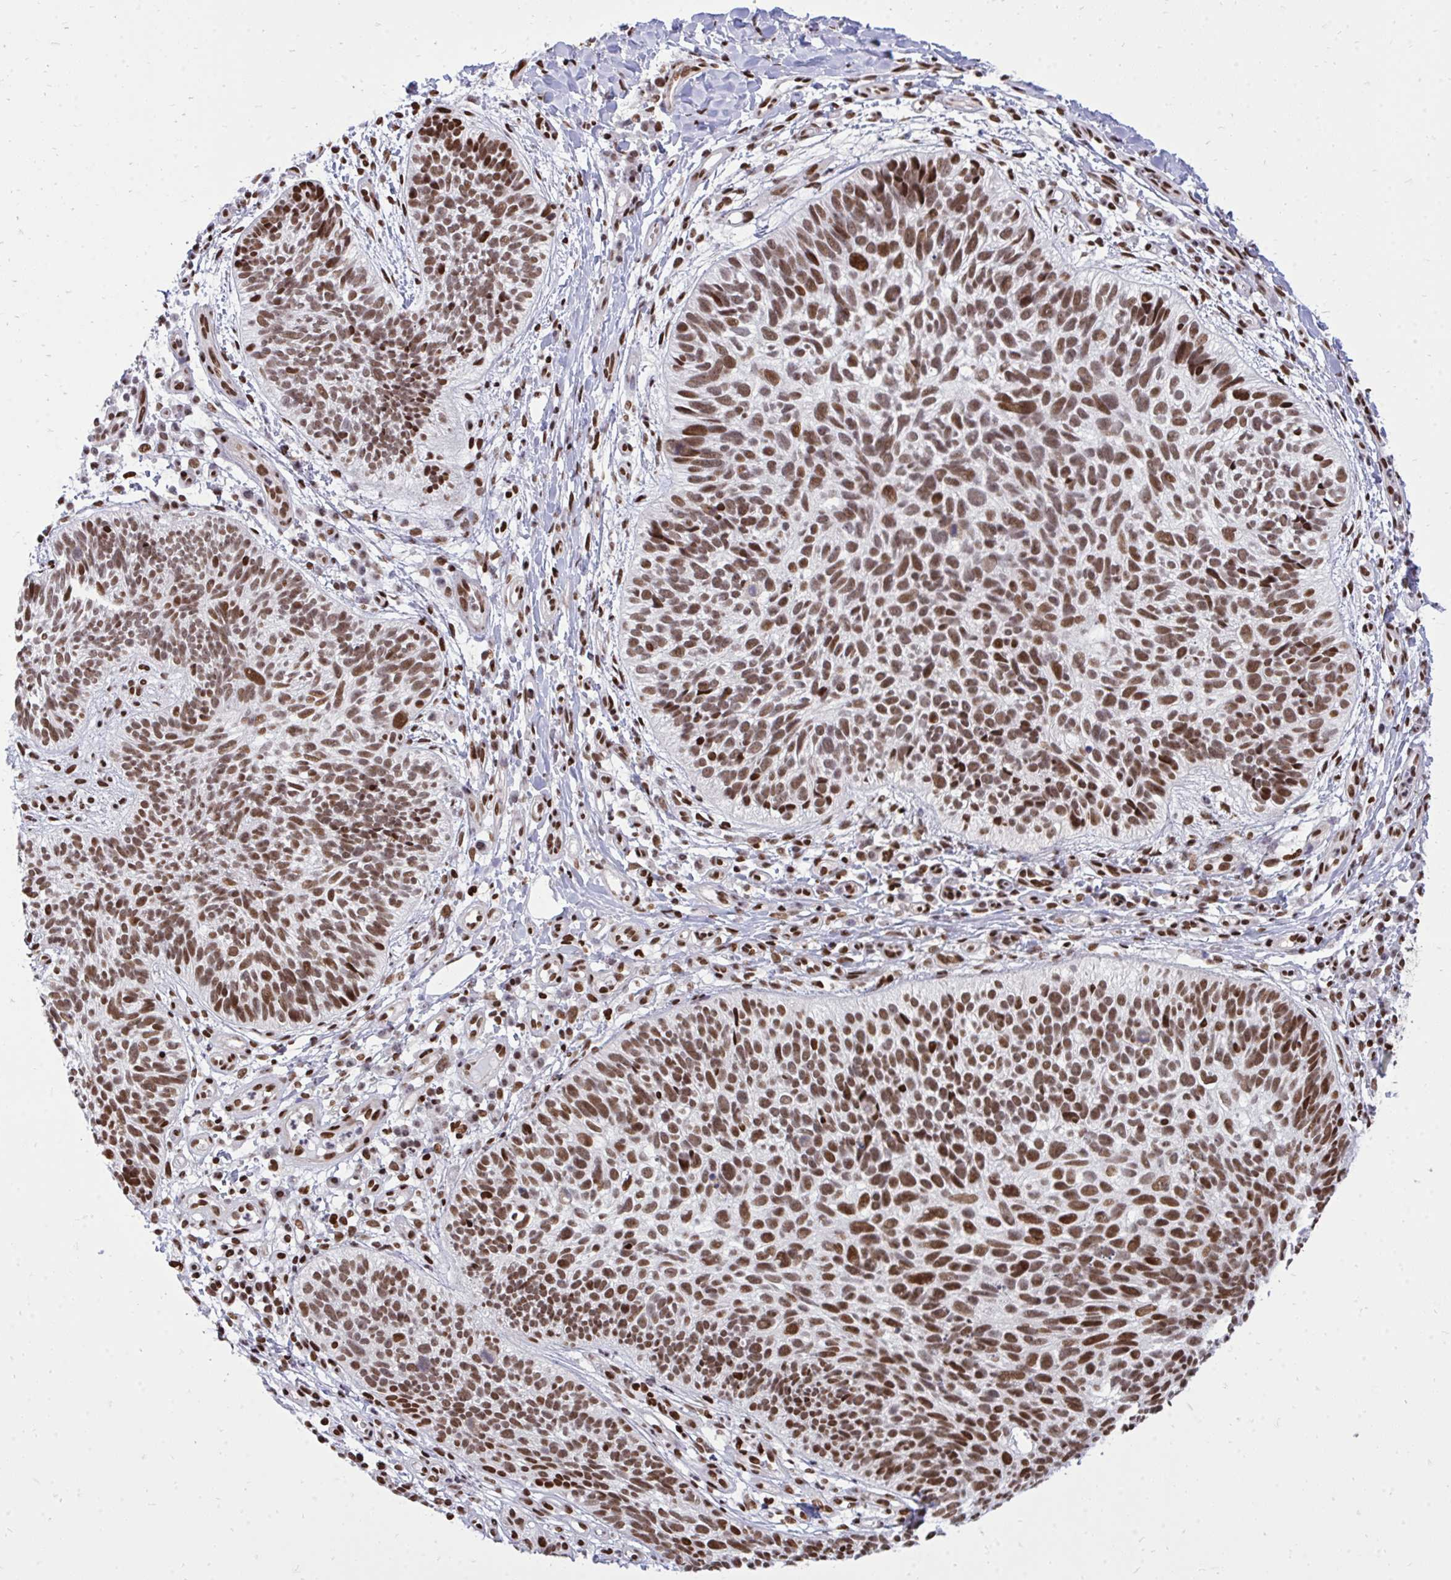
{"staining": {"intensity": "moderate", "quantity": ">75%", "location": "nuclear"}, "tissue": "skin cancer", "cell_type": "Tumor cells", "image_type": "cancer", "snomed": [{"axis": "morphology", "description": "Basal cell carcinoma"}, {"axis": "topography", "description": "Skin"}, {"axis": "topography", "description": "Skin of leg"}], "caption": "A brown stain highlights moderate nuclear expression of a protein in human skin basal cell carcinoma tumor cells.", "gene": "TBL1Y", "patient": {"sex": "female", "age": 87}}